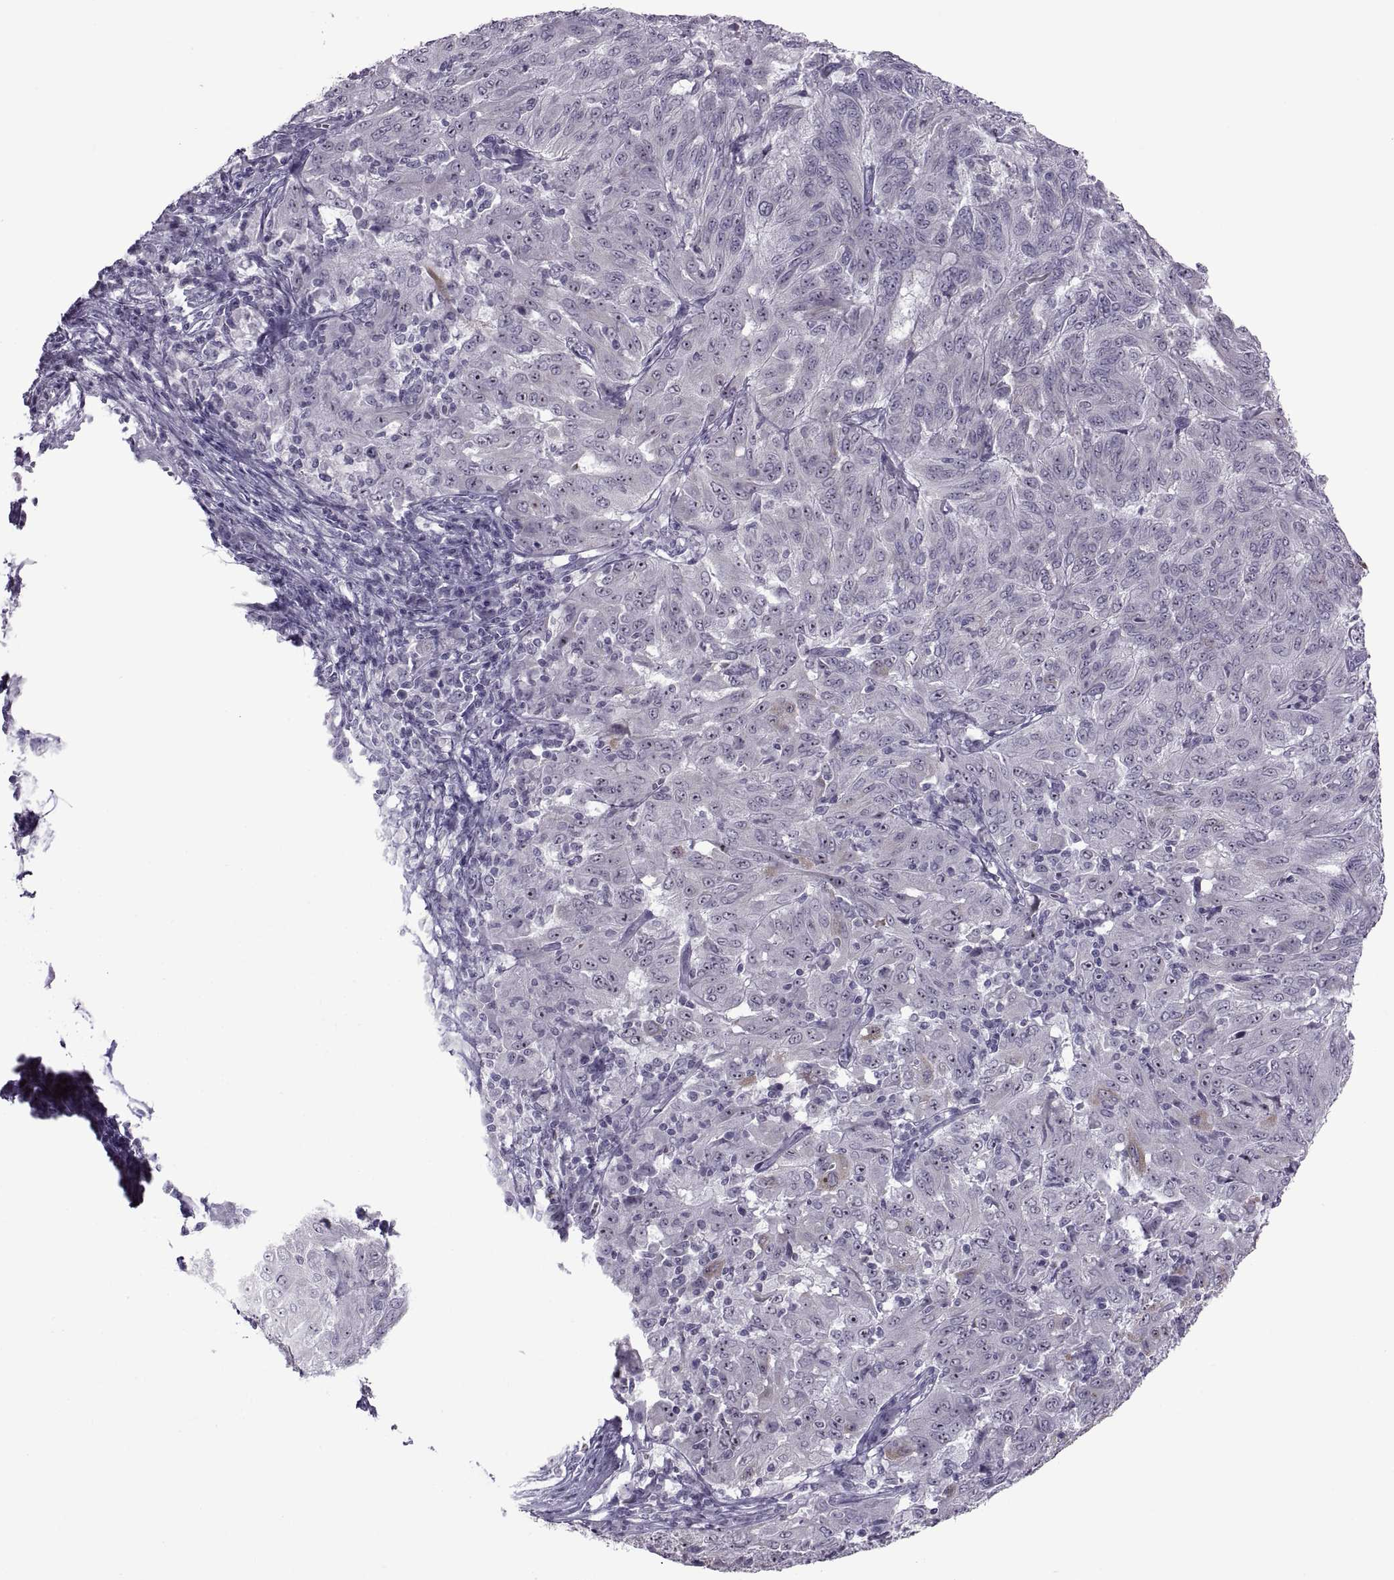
{"staining": {"intensity": "negative", "quantity": "none", "location": "none"}, "tissue": "pancreatic cancer", "cell_type": "Tumor cells", "image_type": "cancer", "snomed": [{"axis": "morphology", "description": "Adenocarcinoma, NOS"}, {"axis": "topography", "description": "Pancreas"}], "caption": "Immunohistochemistry micrograph of human pancreatic adenocarcinoma stained for a protein (brown), which shows no expression in tumor cells.", "gene": "ASIC2", "patient": {"sex": "male", "age": 63}}